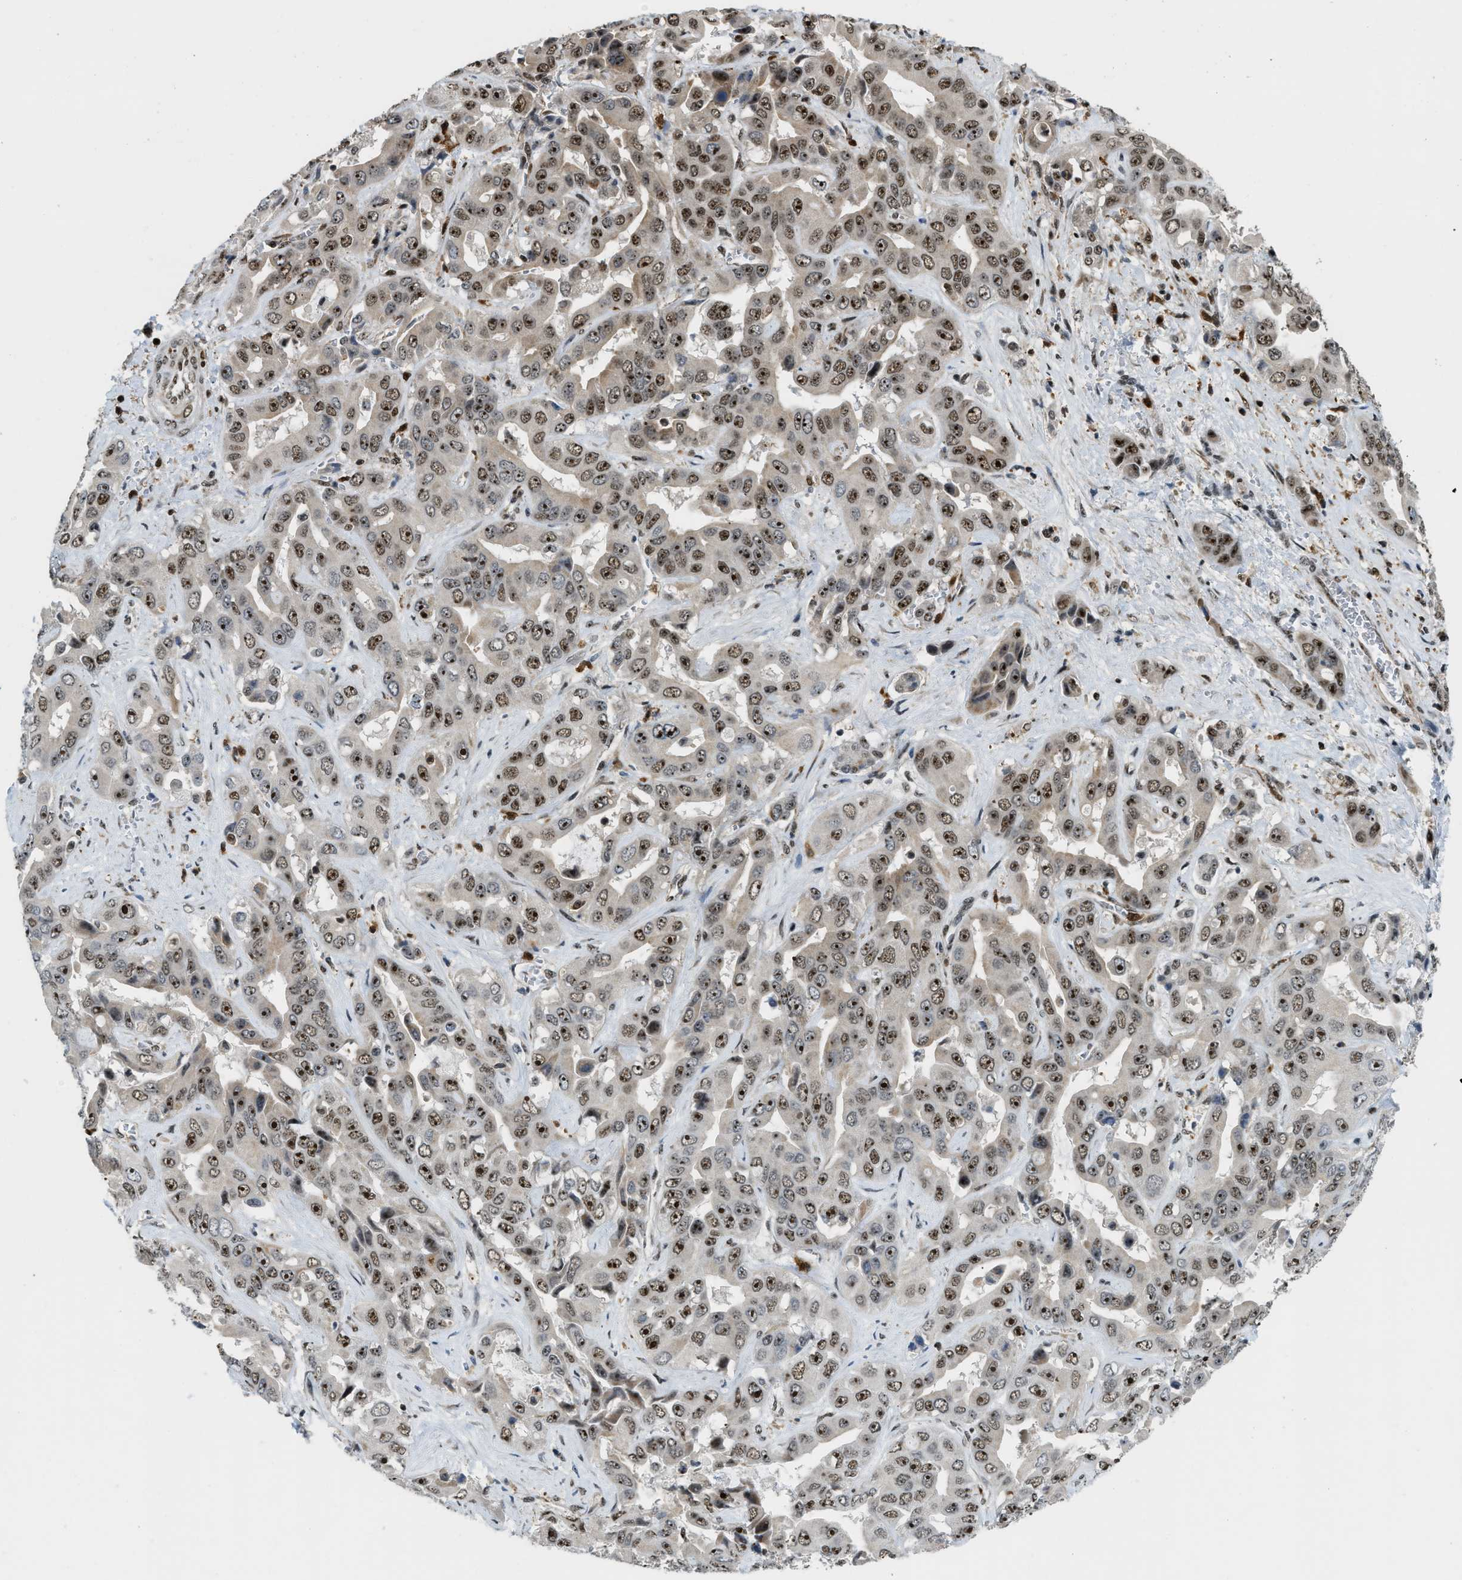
{"staining": {"intensity": "strong", "quantity": ">75%", "location": "nuclear"}, "tissue": "liver cancer", "cell_type": "Tumor cells", "image_type": "cancer", "snomed": [{"axis": "morphology", "description": "Cholangiocarcinoma"}, {"axis": "topography", "description": "Liver"}], "caption": "The immunohistochemical stain labels strong nuclear expression in tumor cells of liver cholangiocarcinoma tissue.", "gene": "E2F1", "patient": {"sex": "female", "age": 52}}